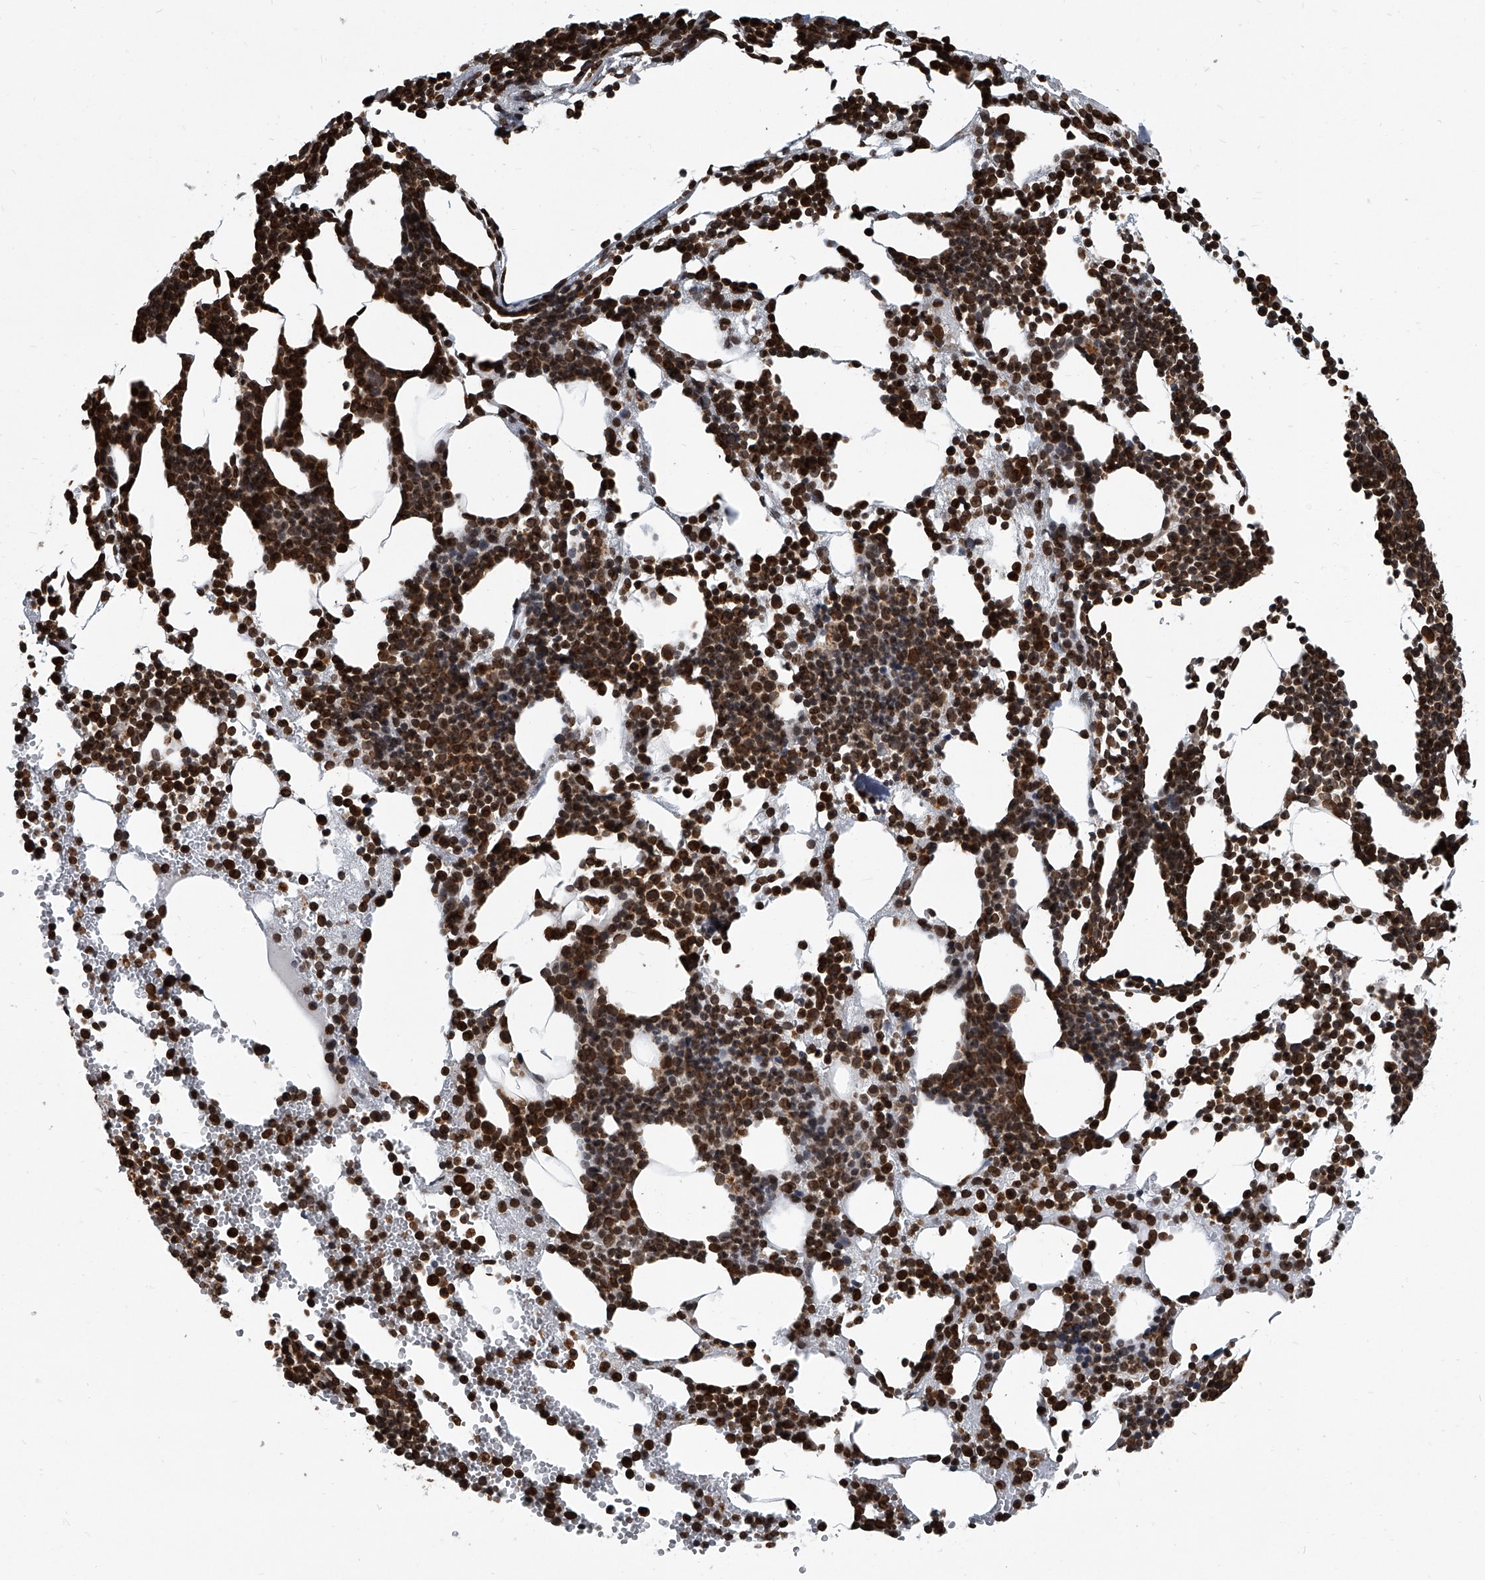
{"staining": {"intensity": "strong", "quantity": ">75%", "location": "nuclear"}, "tissue": "bone marrow", "cell_type": "Hematopoietic cells", "image_type": "normal", "snomed": [{"axis": "morphology", "description": "Normal tissue, NOS"}, {"axis": "topography", "description": "Bone marrow"}], "caption": "An immunohistochemistry histopathology image of benign tissue is shown. Protein staining in brown labels strong nuclear positivity in bone marrow within hematopoietic cells. The staining was performed using DAB to visualize the protein expression in brown, while the nuclei were stained in blue with hematoxylin (Magnification: 20x).", "gene": "PHF20", "patient": {"sex": "female", "age": 67}}